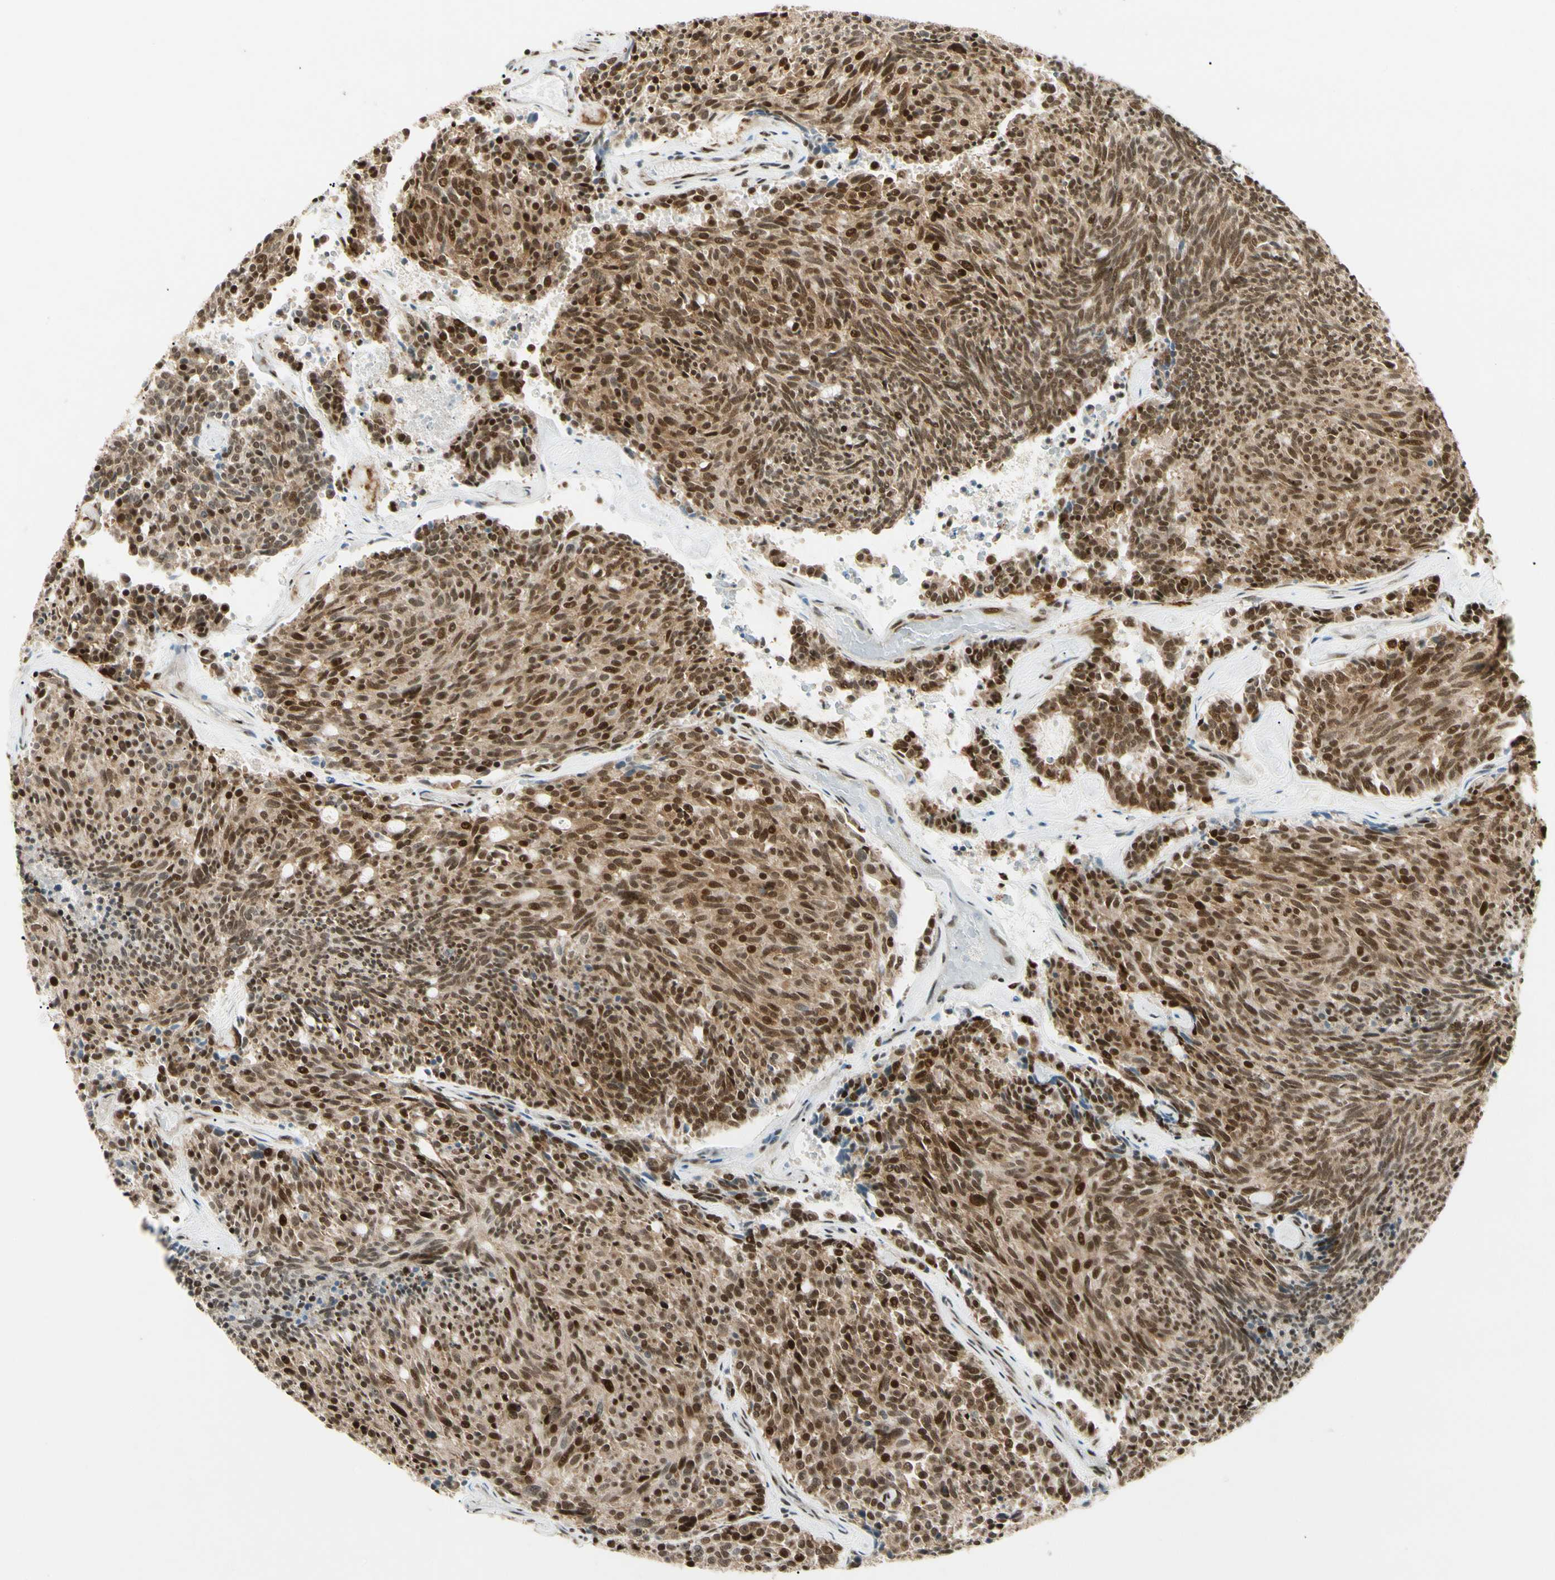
{"staining": {"intensity": "strong", "quantity": ">75%", "location": "cytoplasmic/membranous,nuclear"}, "tissue": "carcinoid", "cell_type": "Tumor cells", "image_type": "cancer", "snomed": [{"axis": "morphology", "description": "Carcinoid, malignant, NOS"}, {"axis": "topography", "description": "Pancreas"}], "caption": "Malignant carcinoid tissue reveals strong cytoplasmic/membranous and nuclear positivity in about >75% of tumor cells, visualized by immunohistochemistry.", "gene": "FUS", "patient": {"sex": "female", "age": 54}}